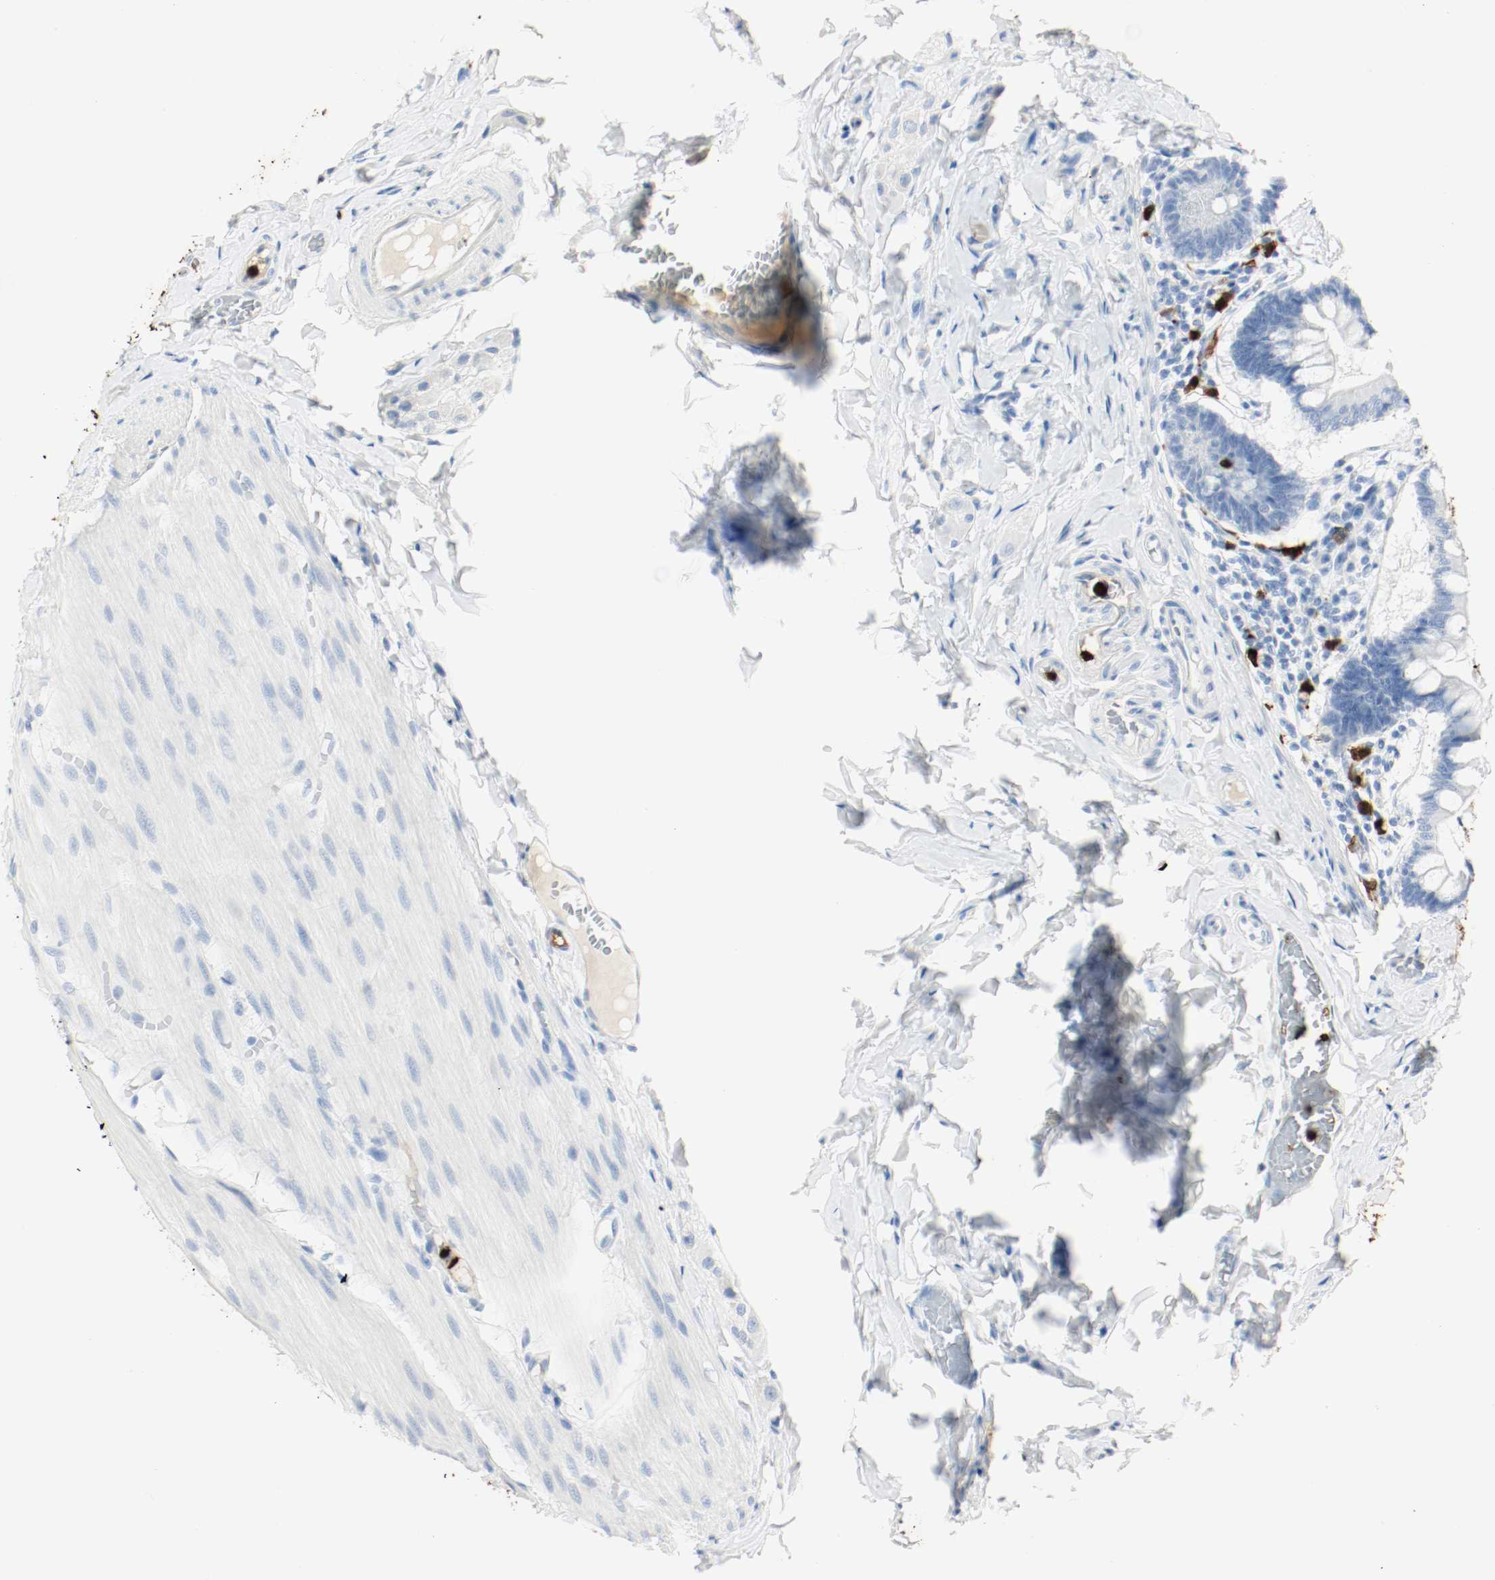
{"staining": {"intensity": "negative", "quantity": "none", "location": "none"}, "tissue": "small intestine", "cell_type": "Glandular cells", "image_type": "normal", "snomed": [{"axis": "morphology", "description": "Normal tissue, NOS"}, {"axis": "topography", "description": "Small intestine"}], "caption": "Immunohistochemistry histopathology image of benign human small intestine stained for a protein (brown), which reveals no expression in glandular cells.", "gene": "S100A9", "patient": {"sex": "male", "age": 41}}